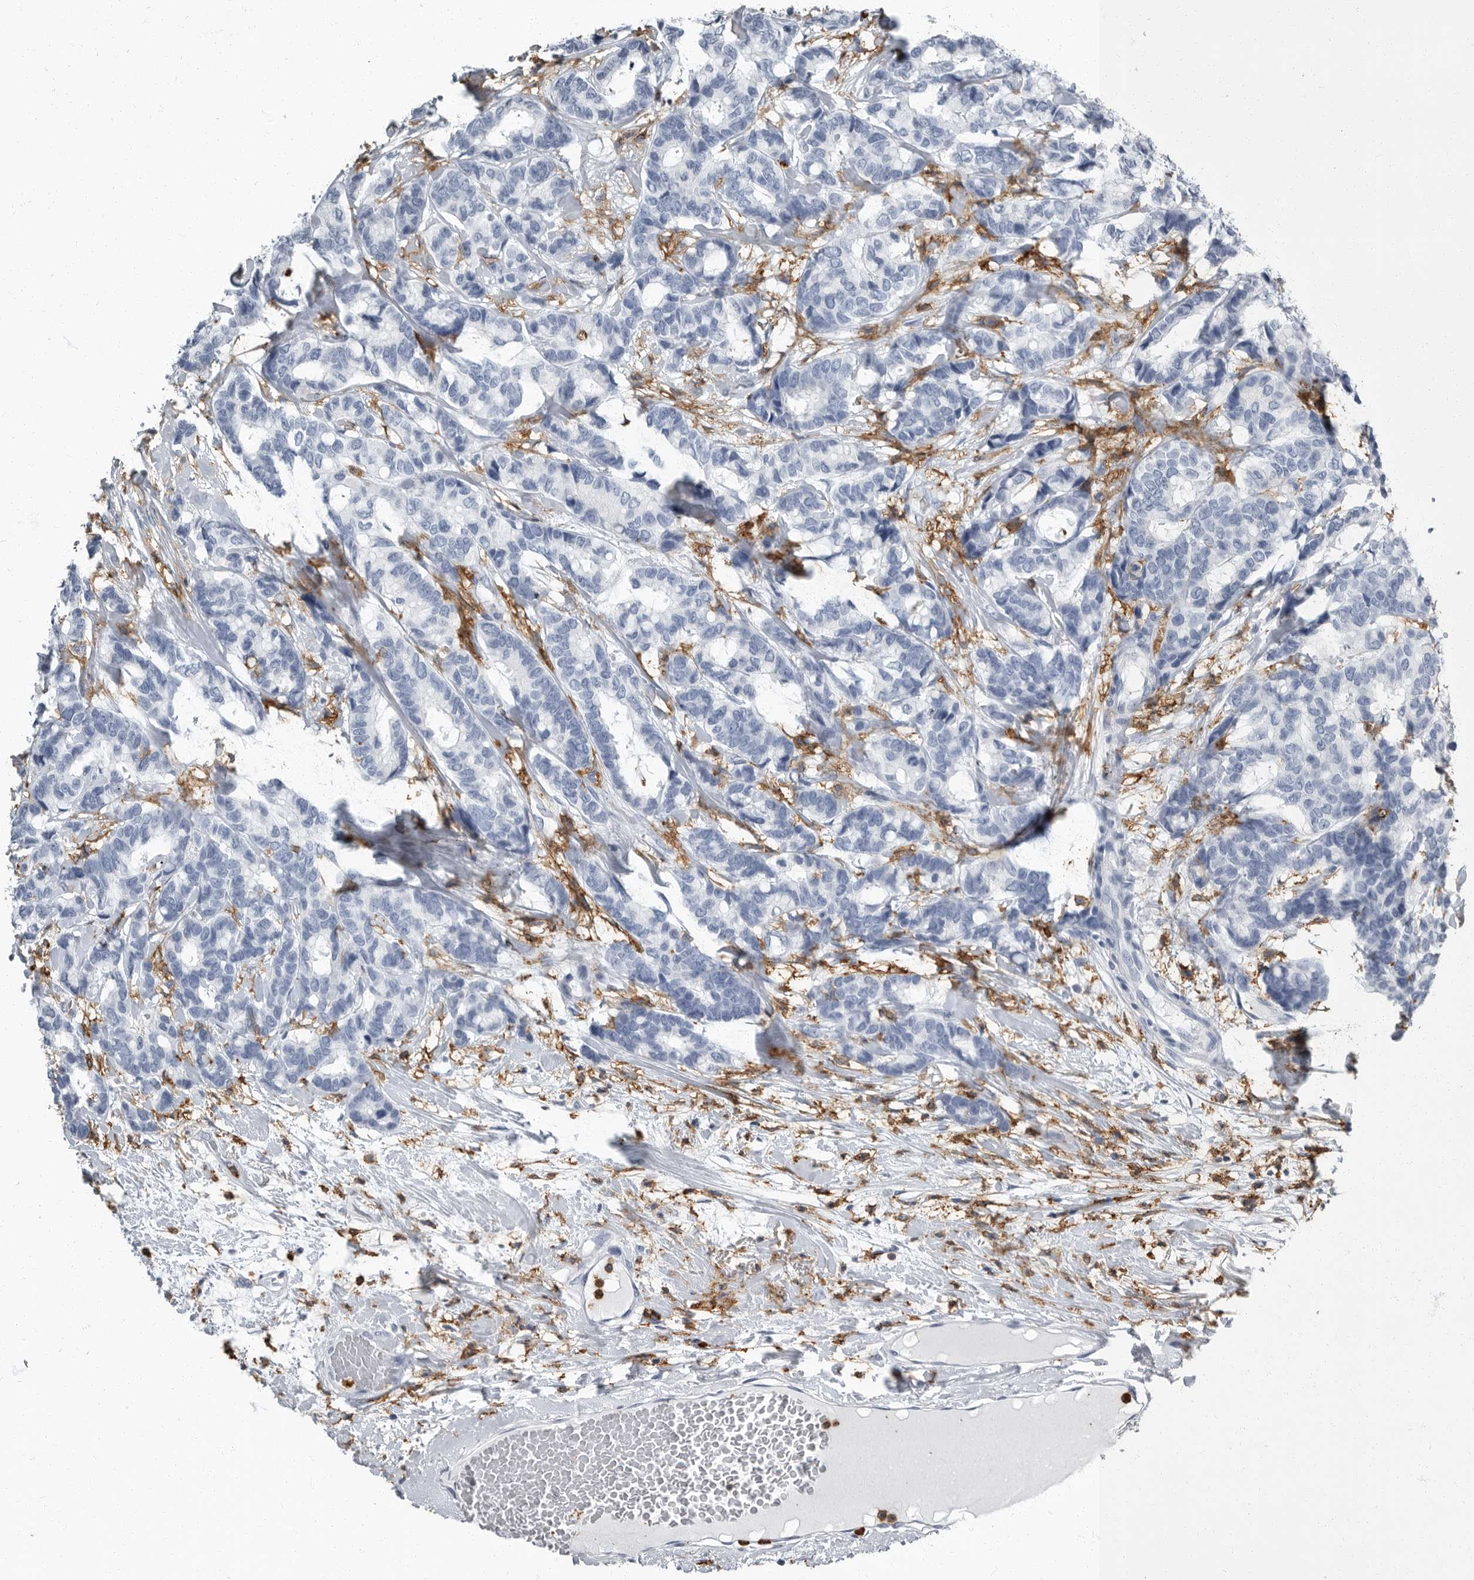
{"staining": {"intensity": "negative", "quantity": "none", "location": "none"}, "tissue": "breast cancer", "cell_type": "Tumor cells", "image_type": "cancer", "snomed": [{"axis": "morphology", "description": "Duct carcinoma"}, {"axis": "topography", "description": "Breast"}], "caption": "Immunohistochemical staining of intraductal carcinoma (breast) reveals no significant positivity in tumor cells.", "gene": "FCER1G", "patient": {"sex": "female", "age": 87}}